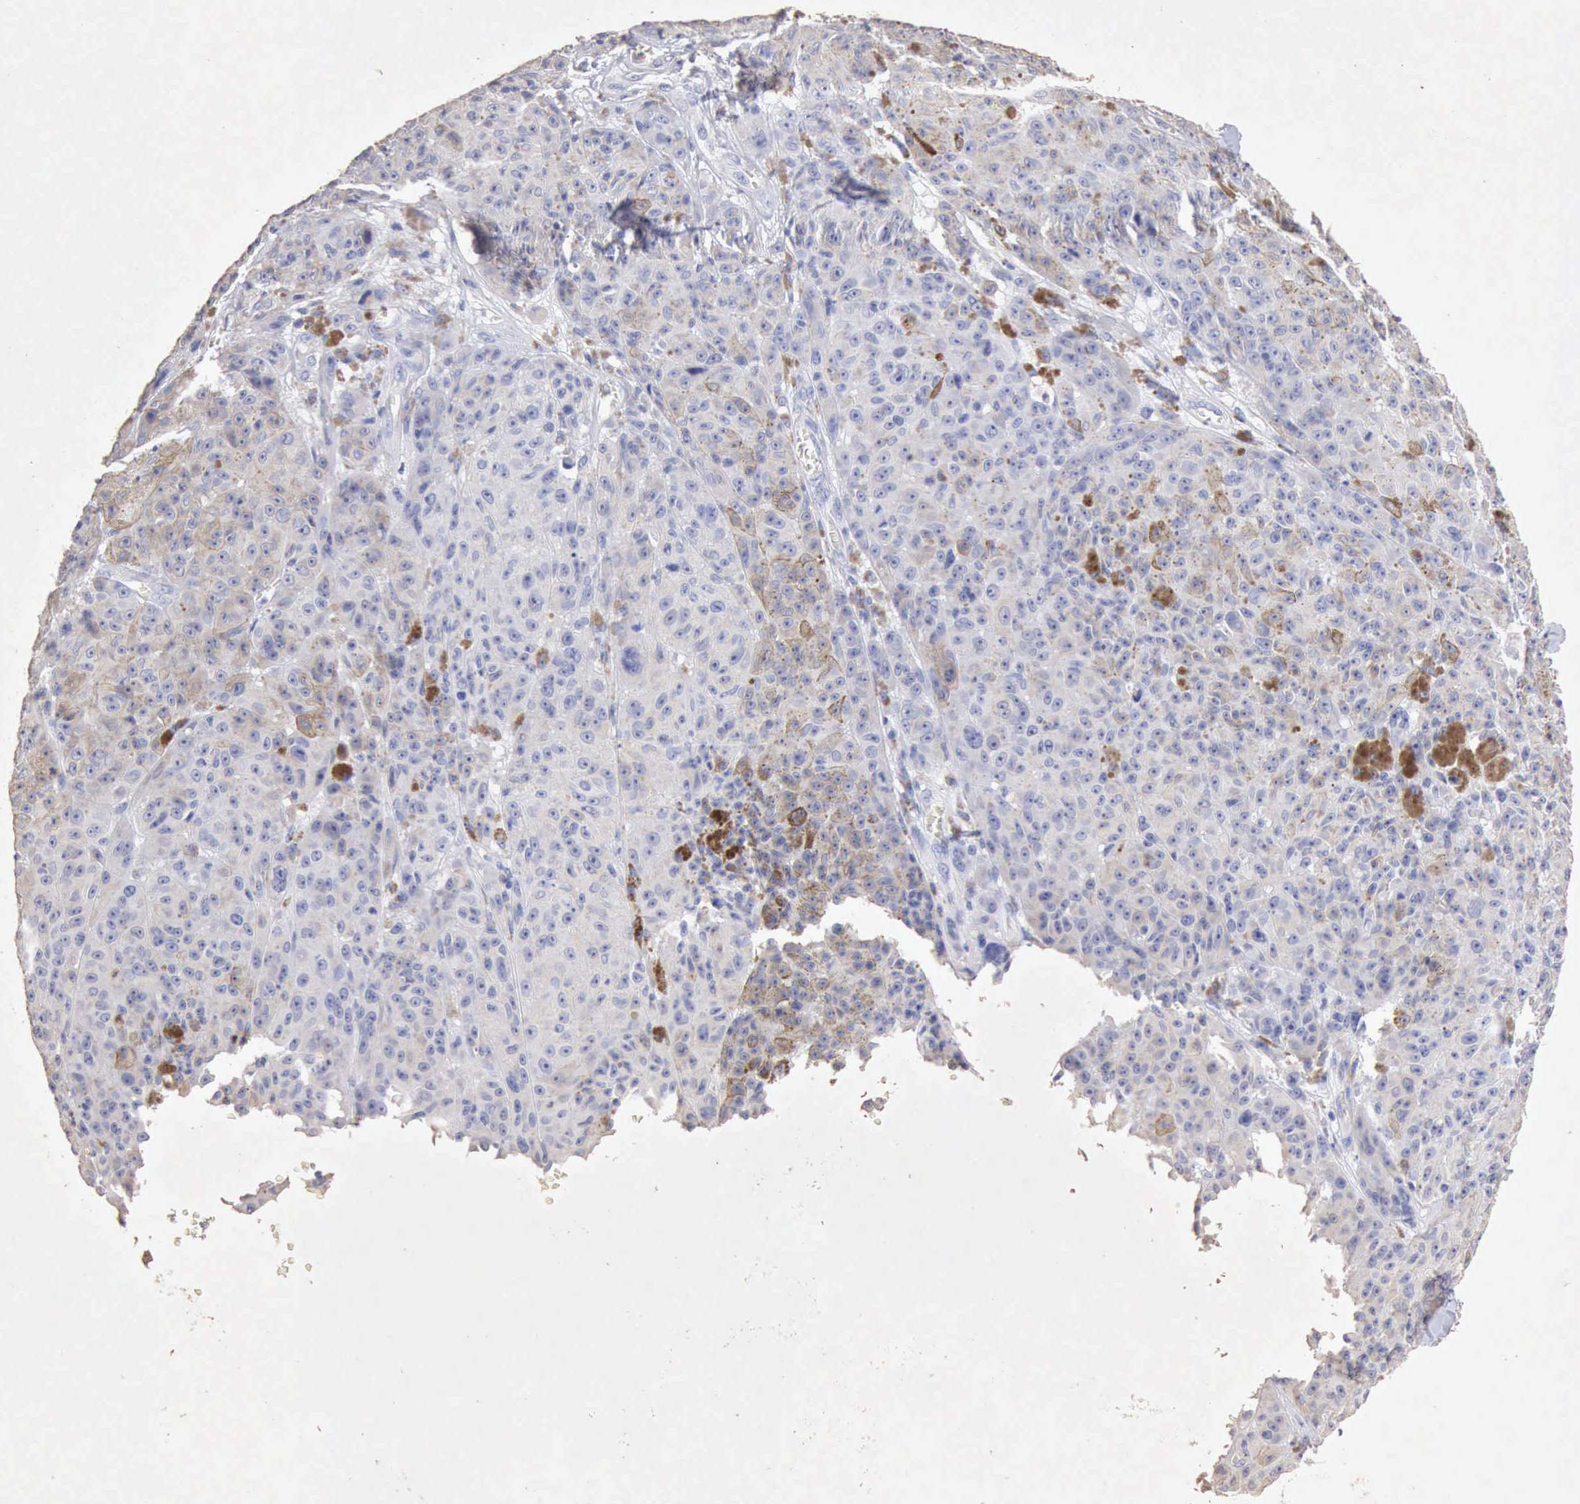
{"staining": {"intensity": "negative", "quantity": "none", "location": "none"}, "tissue": "melanoma", "cell_type": "Tumor cells", "image_type": "cancer", "snomed": [{"axis": "morphology", "description": "Malignant melanoma, NOS"}, {"axis": "topography", "description": "Skin"}], "caption": "The photomicrograph displays no significant positivity in tumor cells of melanoma.", "gene": "KRT6B", "patient": {"sex": "male", "age": 64}}